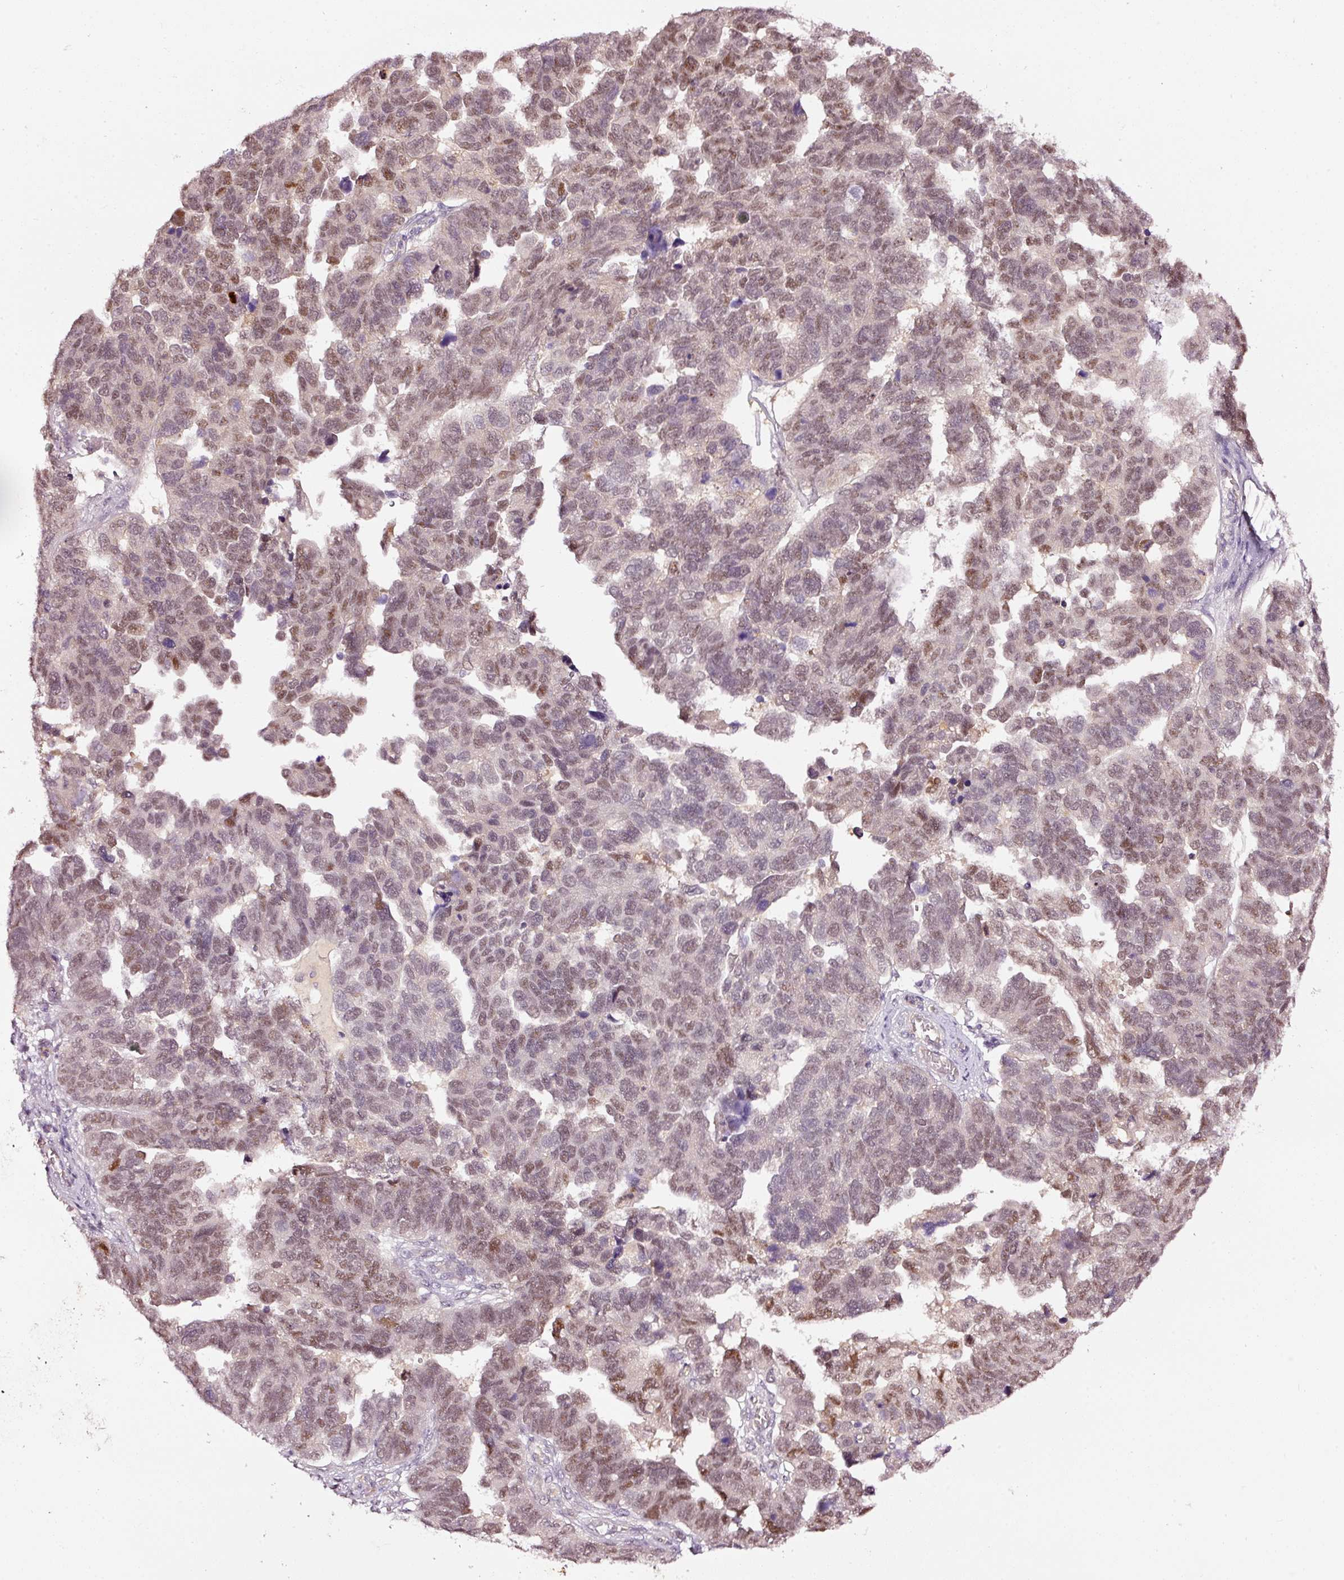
{"staining": {"intensity": "moderate", "quantity": ">75%", "location": "nuclear"}, "tissue": "ovarian cancer", "cell_type": "Tumor cells", "image_type": "cancer", "snomed": [{"axis": "morphology", "description": "Cystadenocarcinoma, serous, NOS"}, {"axis": "topography", "description": "Ovary"}], "caption": "A high-resolution micrograph shows immunohistochemistry staining of ovarian cancer, which shows moderate nuclear expression in approximately >75% of tumor cells. Nuclei are stained in blue.", "gene": "ABCB4", "patient": {"sex": "female", "age": 64}}